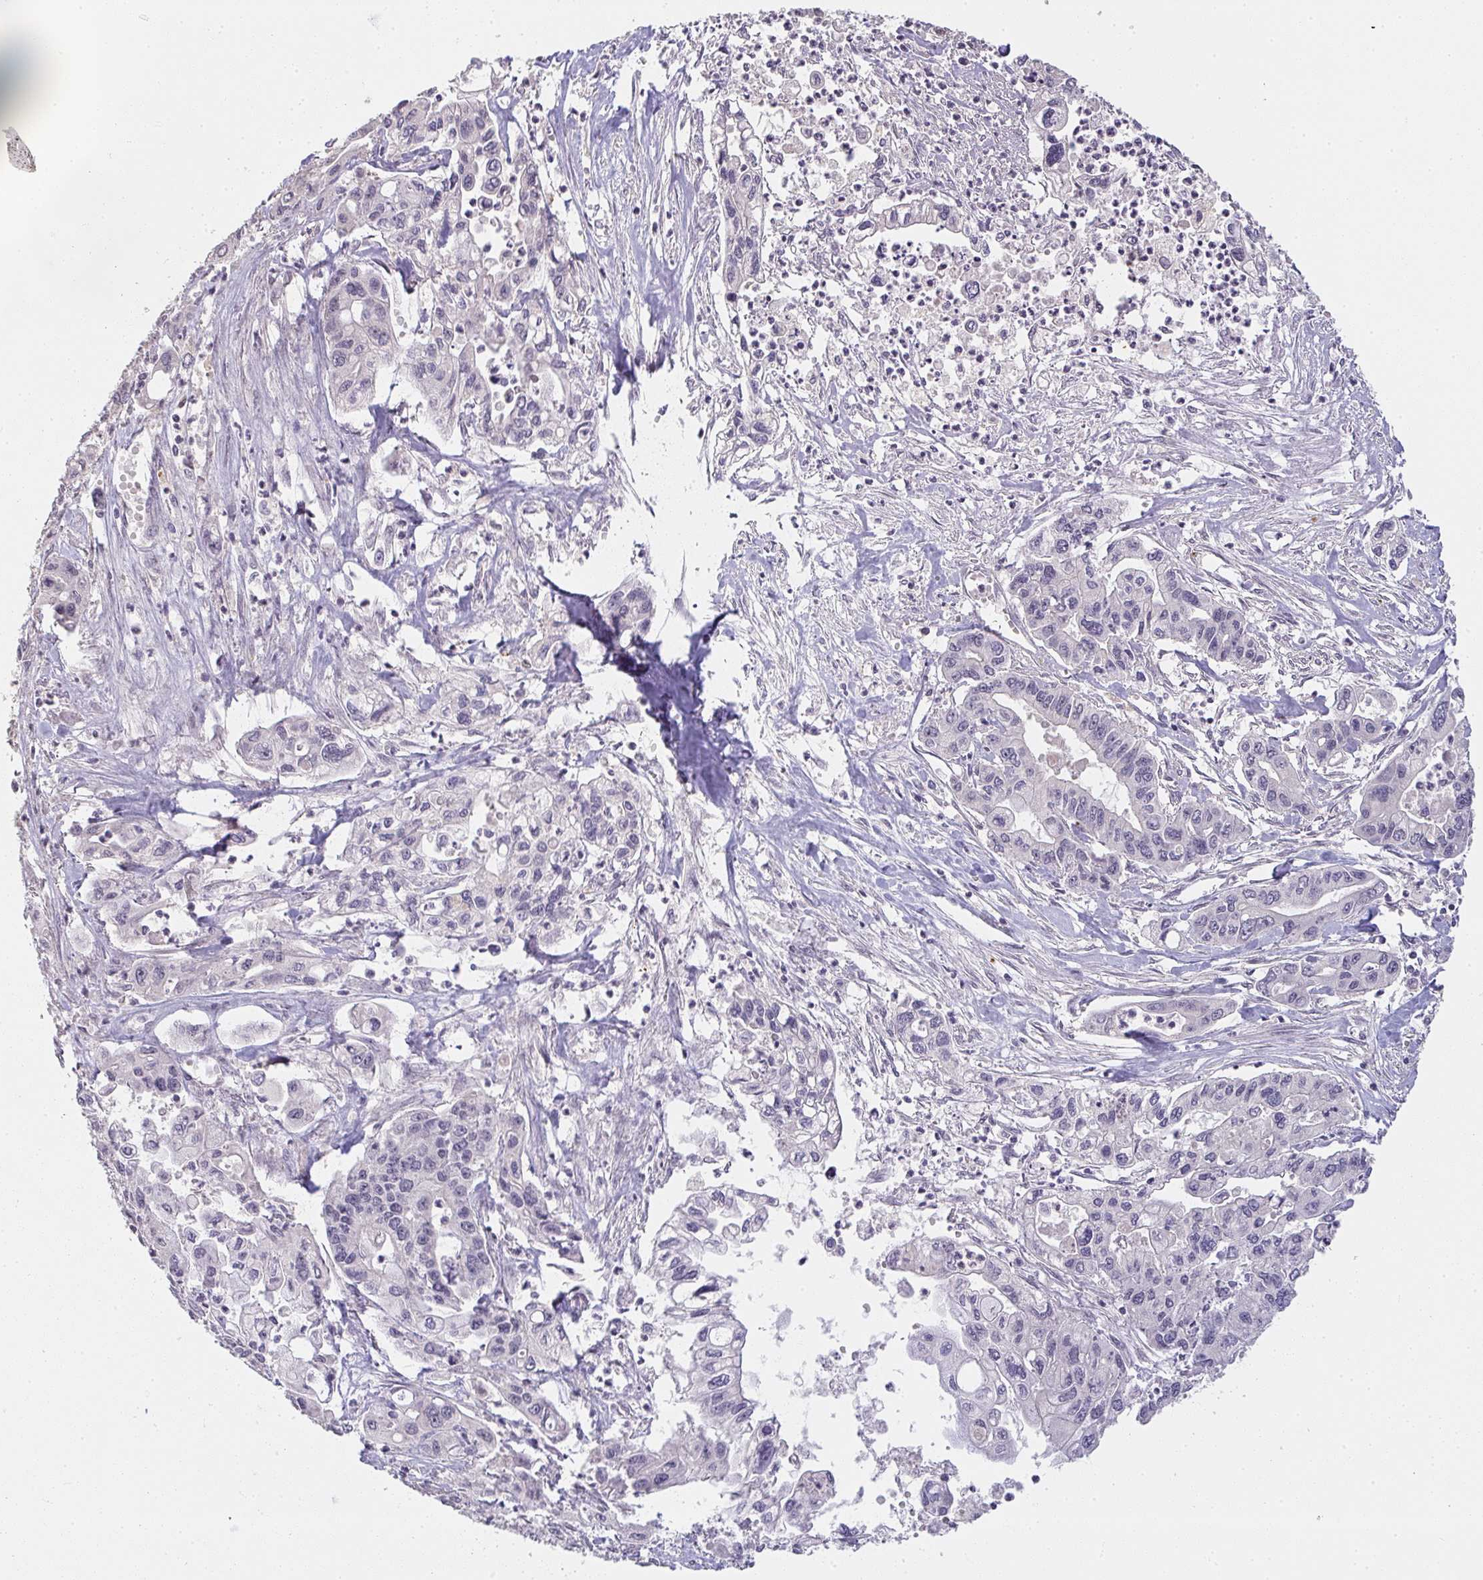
{"staining": {"intensity": "negative", "quantity": "none", "location": "none"}, "tissue": "pancreatic cancer", "cell_type": "Tumor cells", "image_type": "cancer", "snomed": [{"axis": "morphology", "description": "Adenocarcinoma, NOS"}, {"axis": "topography", "description": "Pancreas"}], "caption": "A photomicrograph of pancreatic adenocarcinoma stained for a protein displays no brown staining in tumor cells. (Brightfield microscopy of DAB IHC at high magnification).", "gene": "TMEM219", "patient": {"sex": "male", "age": 62}}